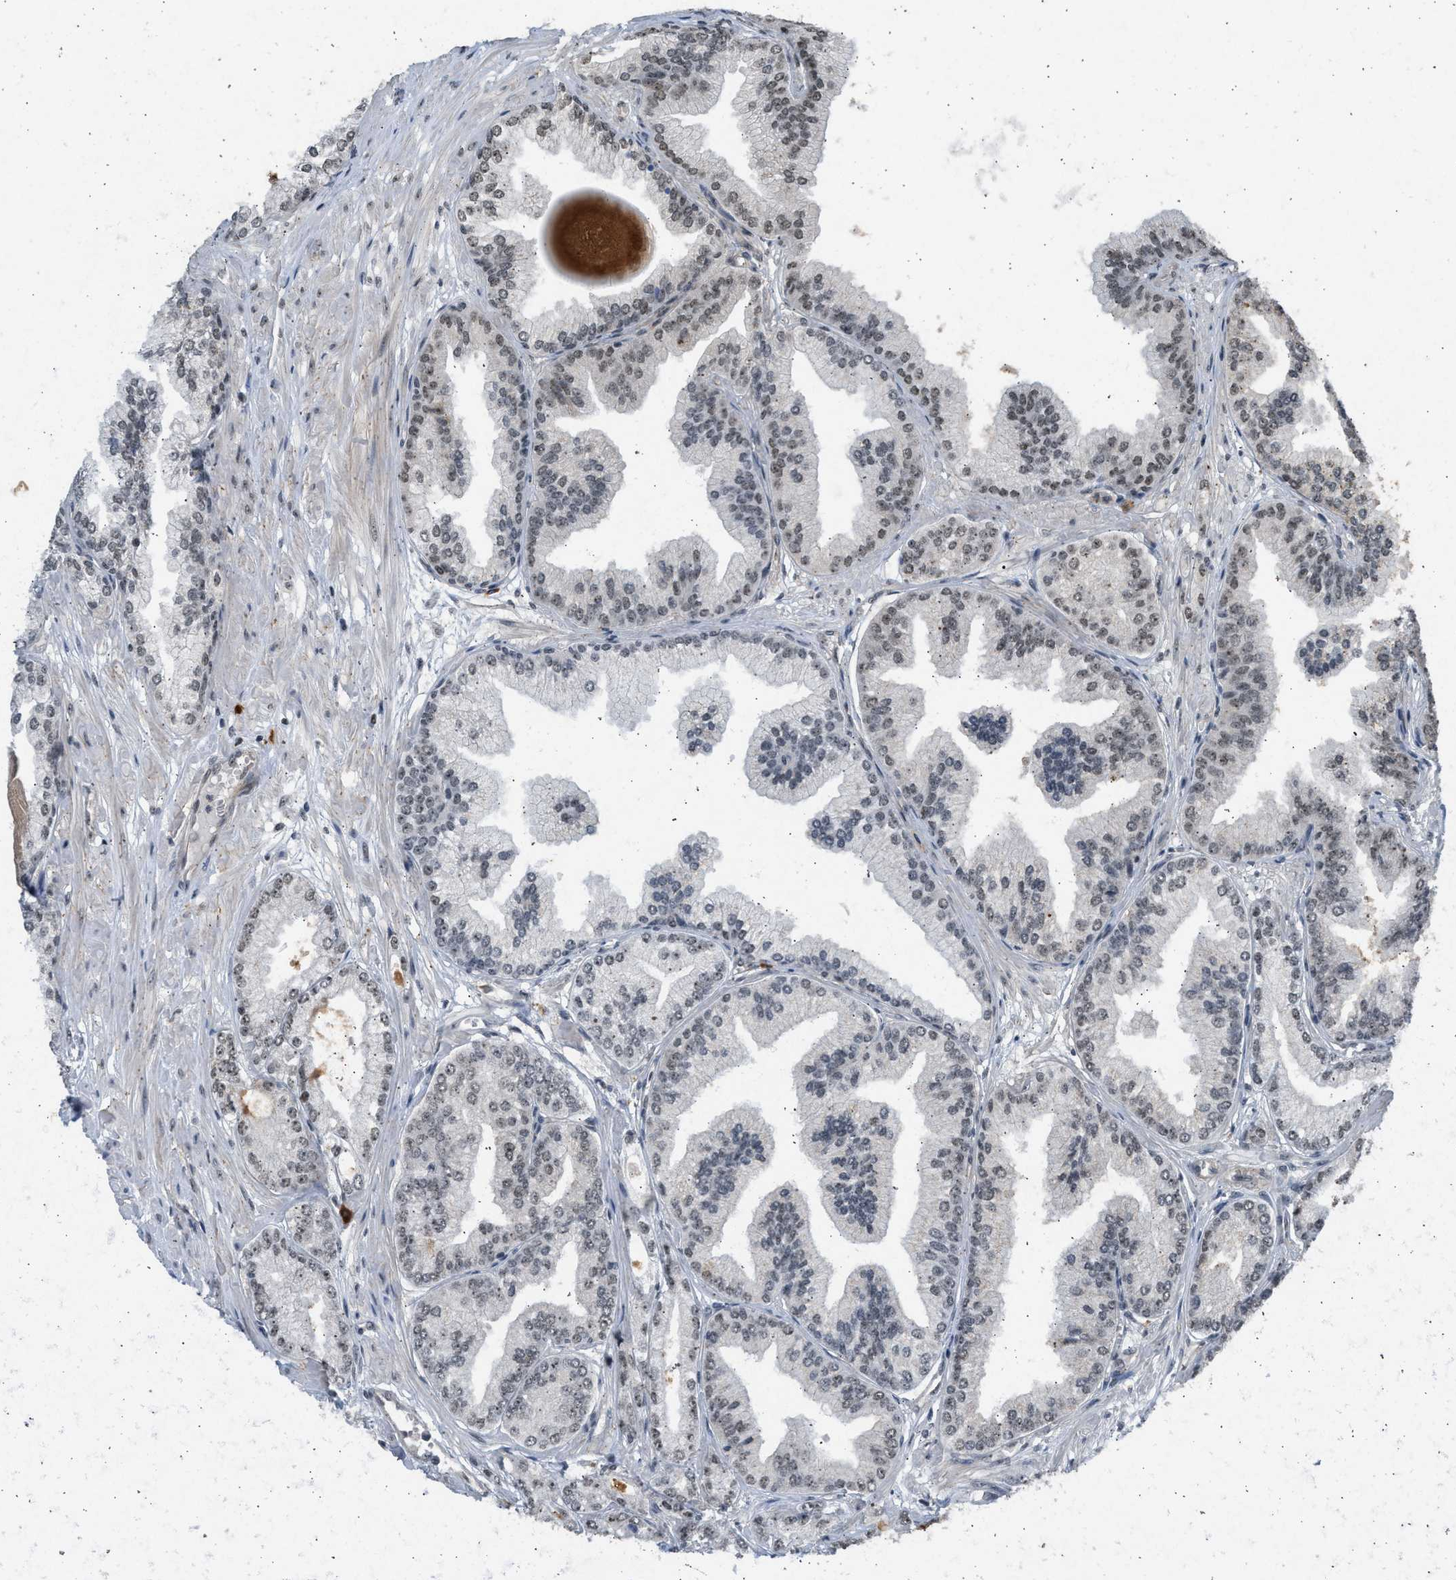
{"staining": {"intensity": "weak", "quantity": ">75%", "location": "nuclear"}, "tissue": "prostate cancer", "cell_type": "Tumor cells", "image_type": "cancer", "snomed": [{"axis": "morphology", "description": "Adenocarcinoma, Low grade"}, {"axis": "topography", "description": "Prostate"}], "caption": "Immunohistochemistry of prostate adenocarcinoma (low-grade) shows low levels of weak nuclear positivity in approximately >75% of tumor cells. (DAB IHC, brown staining for protein, blue staining for nuclei).", "gene": "TFDP2", "patient": {"sex": "male", "age": 52}}